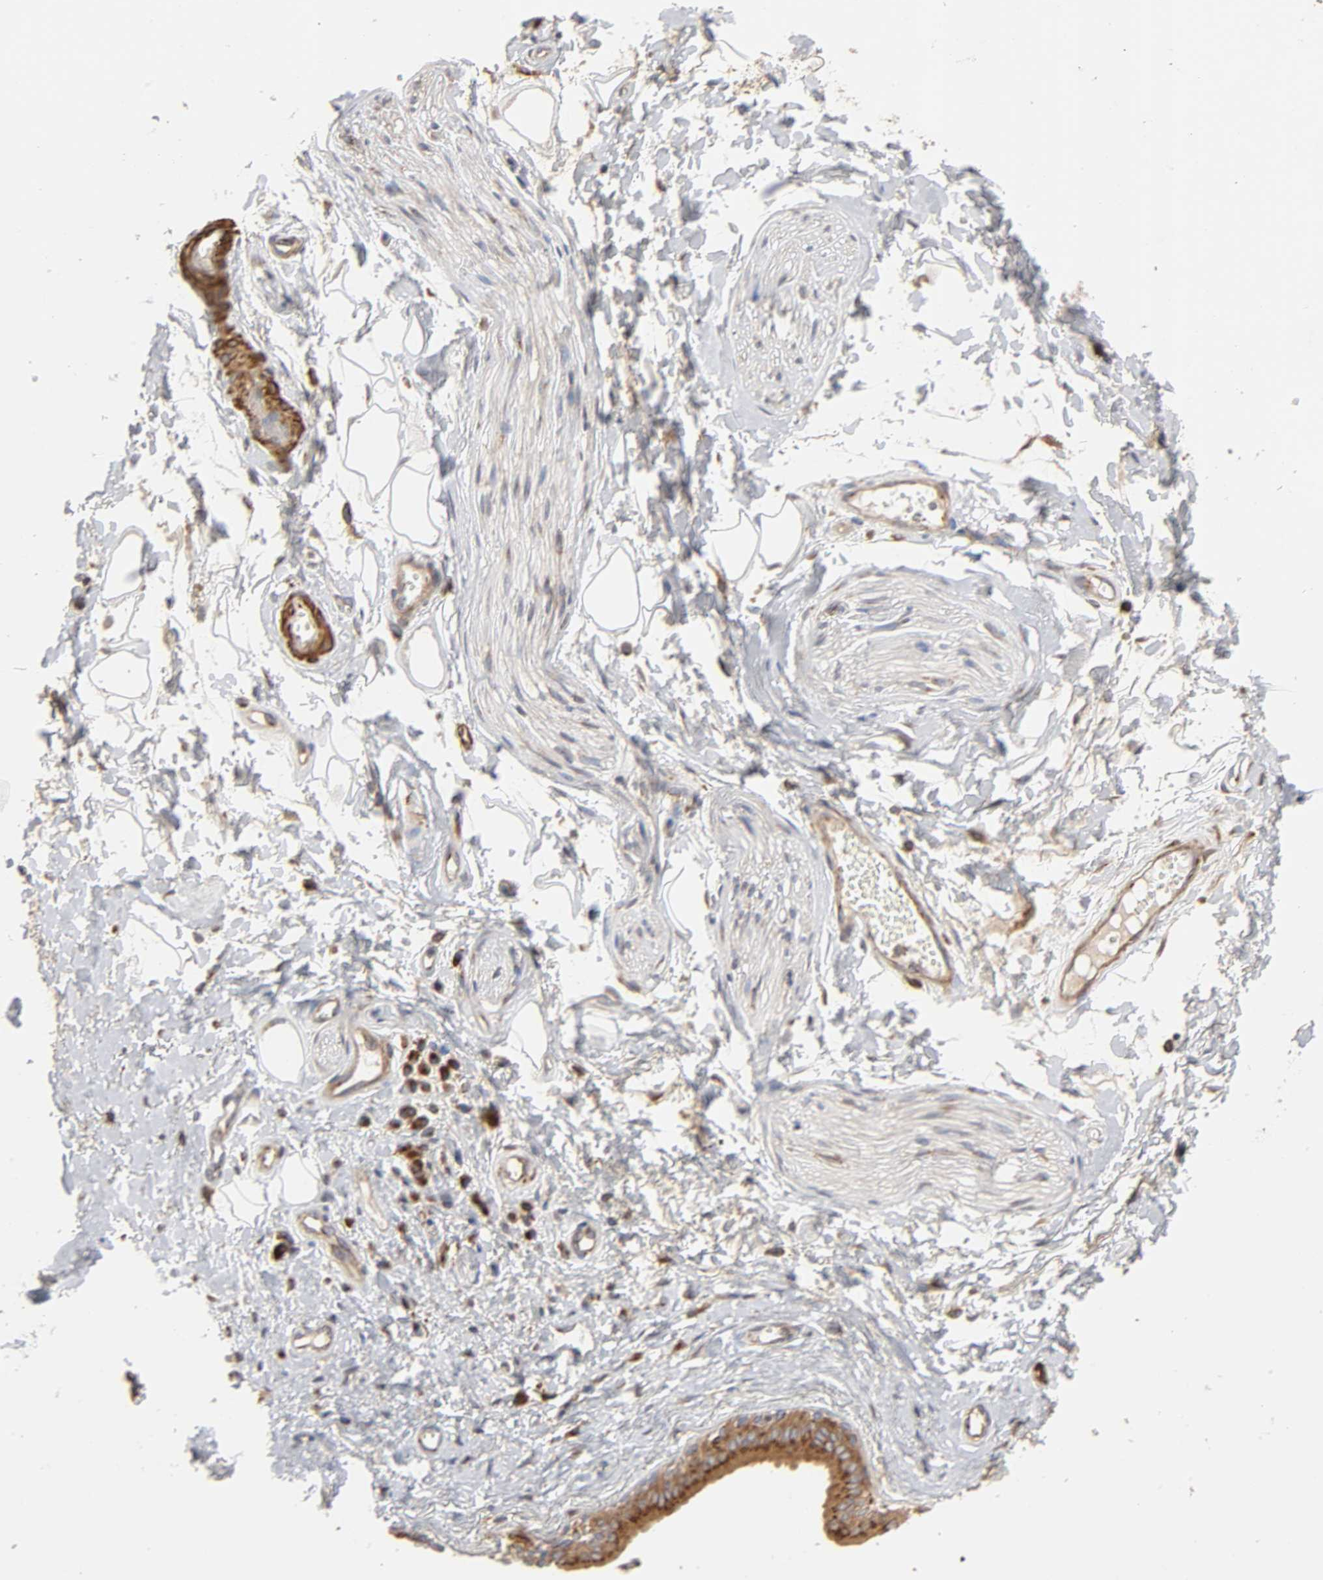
{"staining": {"intensity": "moderate", "quantity": "25%-75%", "location": "cytoplasmic/membranous"}, "tissue": "adipose tissue", "cell_type": "Adipocytes", "image_type": "normal", "snomed": [{"axis": "morphology", "description": "Normal tissue, NOS"}, {"axis": "morphology", "description": "Inflammation, NOS"}, {"axis": "topography", "description": "Salivary gland"}, {"axis": "topography", "description": "Peripheral nerve tissue"}], "caption": "This photomicrograph shows immunohistochemistry staining of benign human adipose tissue, with medium moderate cytoplasmic/membranous expression in approximately 25%-75% of adipocytes.", "gene": "GNPTG", "patient": {"sex": "female", "age": 75}}